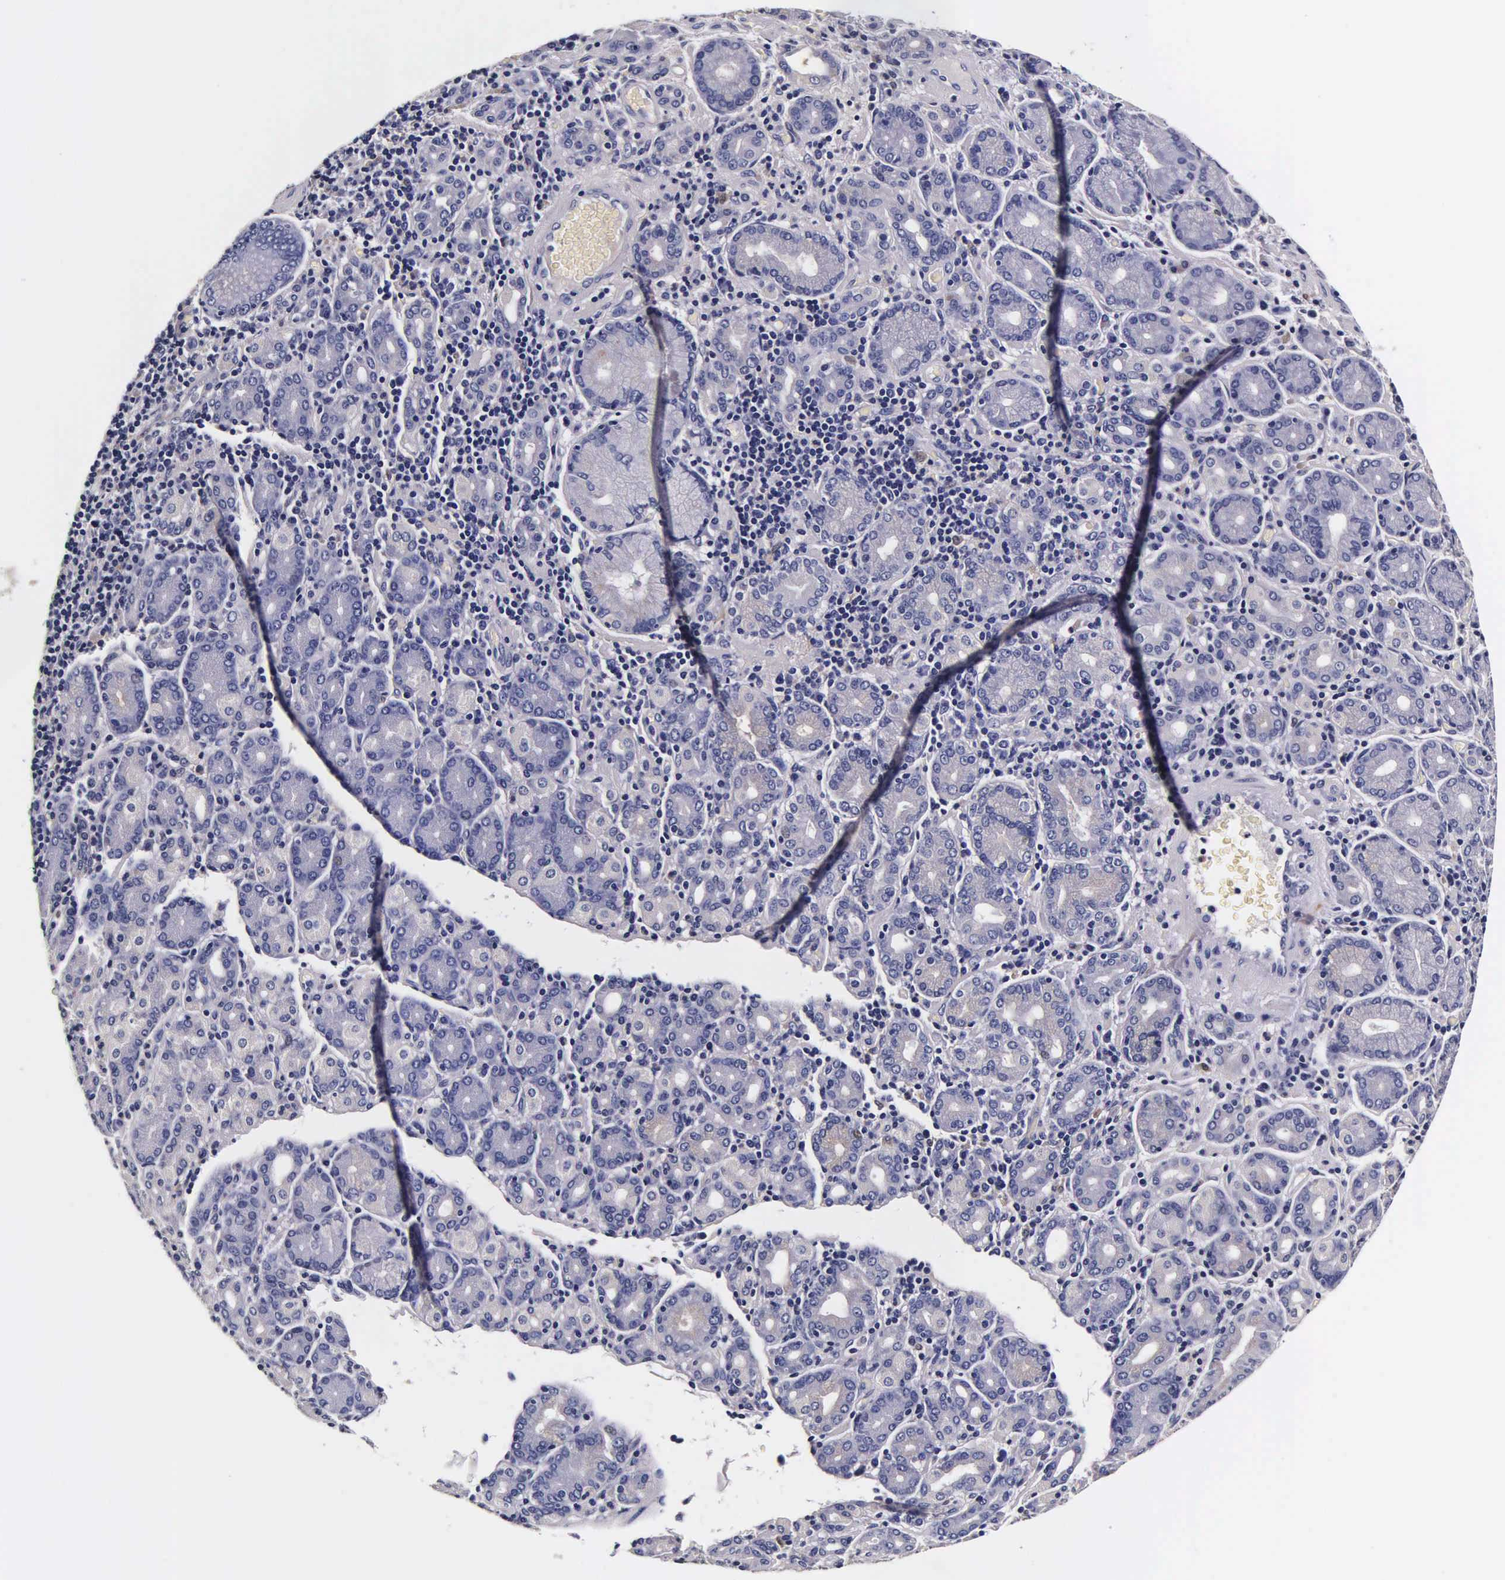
{"staining": {"intensity": "moderate", "quantity": "25%-75%", "location": "cytoplasmic/membranous"}, "tissue": "stomach cancer", "cell_type": "Tumor cells", "image_type": "cancer", "snomed": [{"axis": "morphology", "description": "Adenocarcinoma, NOS"}, {"axis": "topography", "description": "Stomach, upper"}], "caption": "High-magnification brightfield microscopy of stomach cancer (adenocarcinoma) stained with DAB (brown) and counterstained with hematoxylin (blue). tumor cells exhibit moderate cytoplasmic/membranous staining is seen in approximately25%-75% of cells.", "gene": "CTSB", "patient": {"sex": "female", "age": 50}}